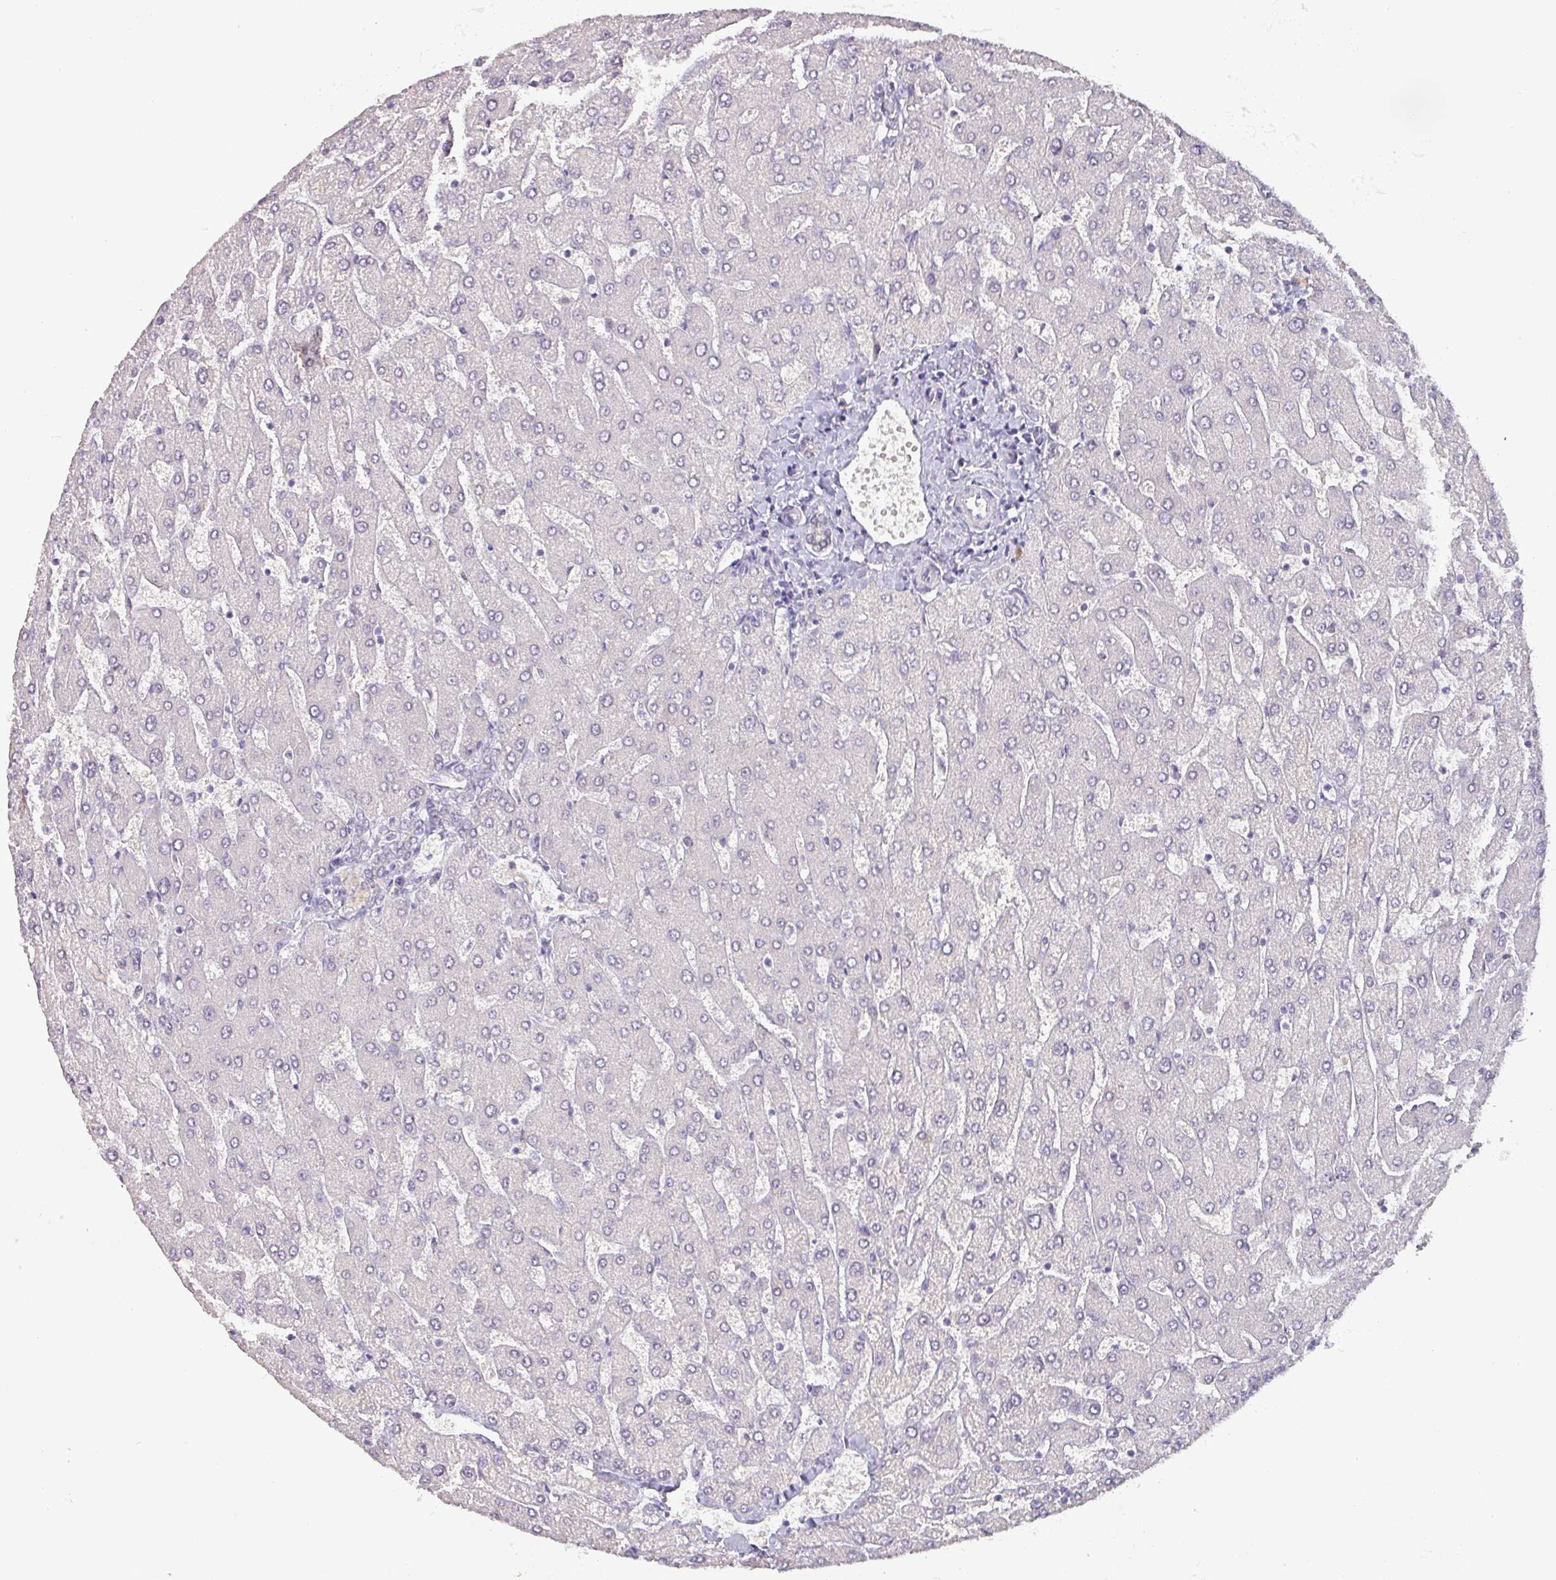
{"staining": {"intensity": "negative", "quantity": "none", "location": "none"}, "tissue": "liver", "cell_type": "Cholangiocytes", "image_type": "normal", "snomed": [{"axis": "morphology", "description": "Normal tissue, NOS"}, {"axis": "topography", "description": "Liver"}], "caption": "DAB (3,3'-diaminobenzidine) immunohistochemical staining of unremarkable human liver demonstrates no significant expression in cholangiocytes.", "gene": "DRD5", "patient": {"sex": "male", "age": 55}}